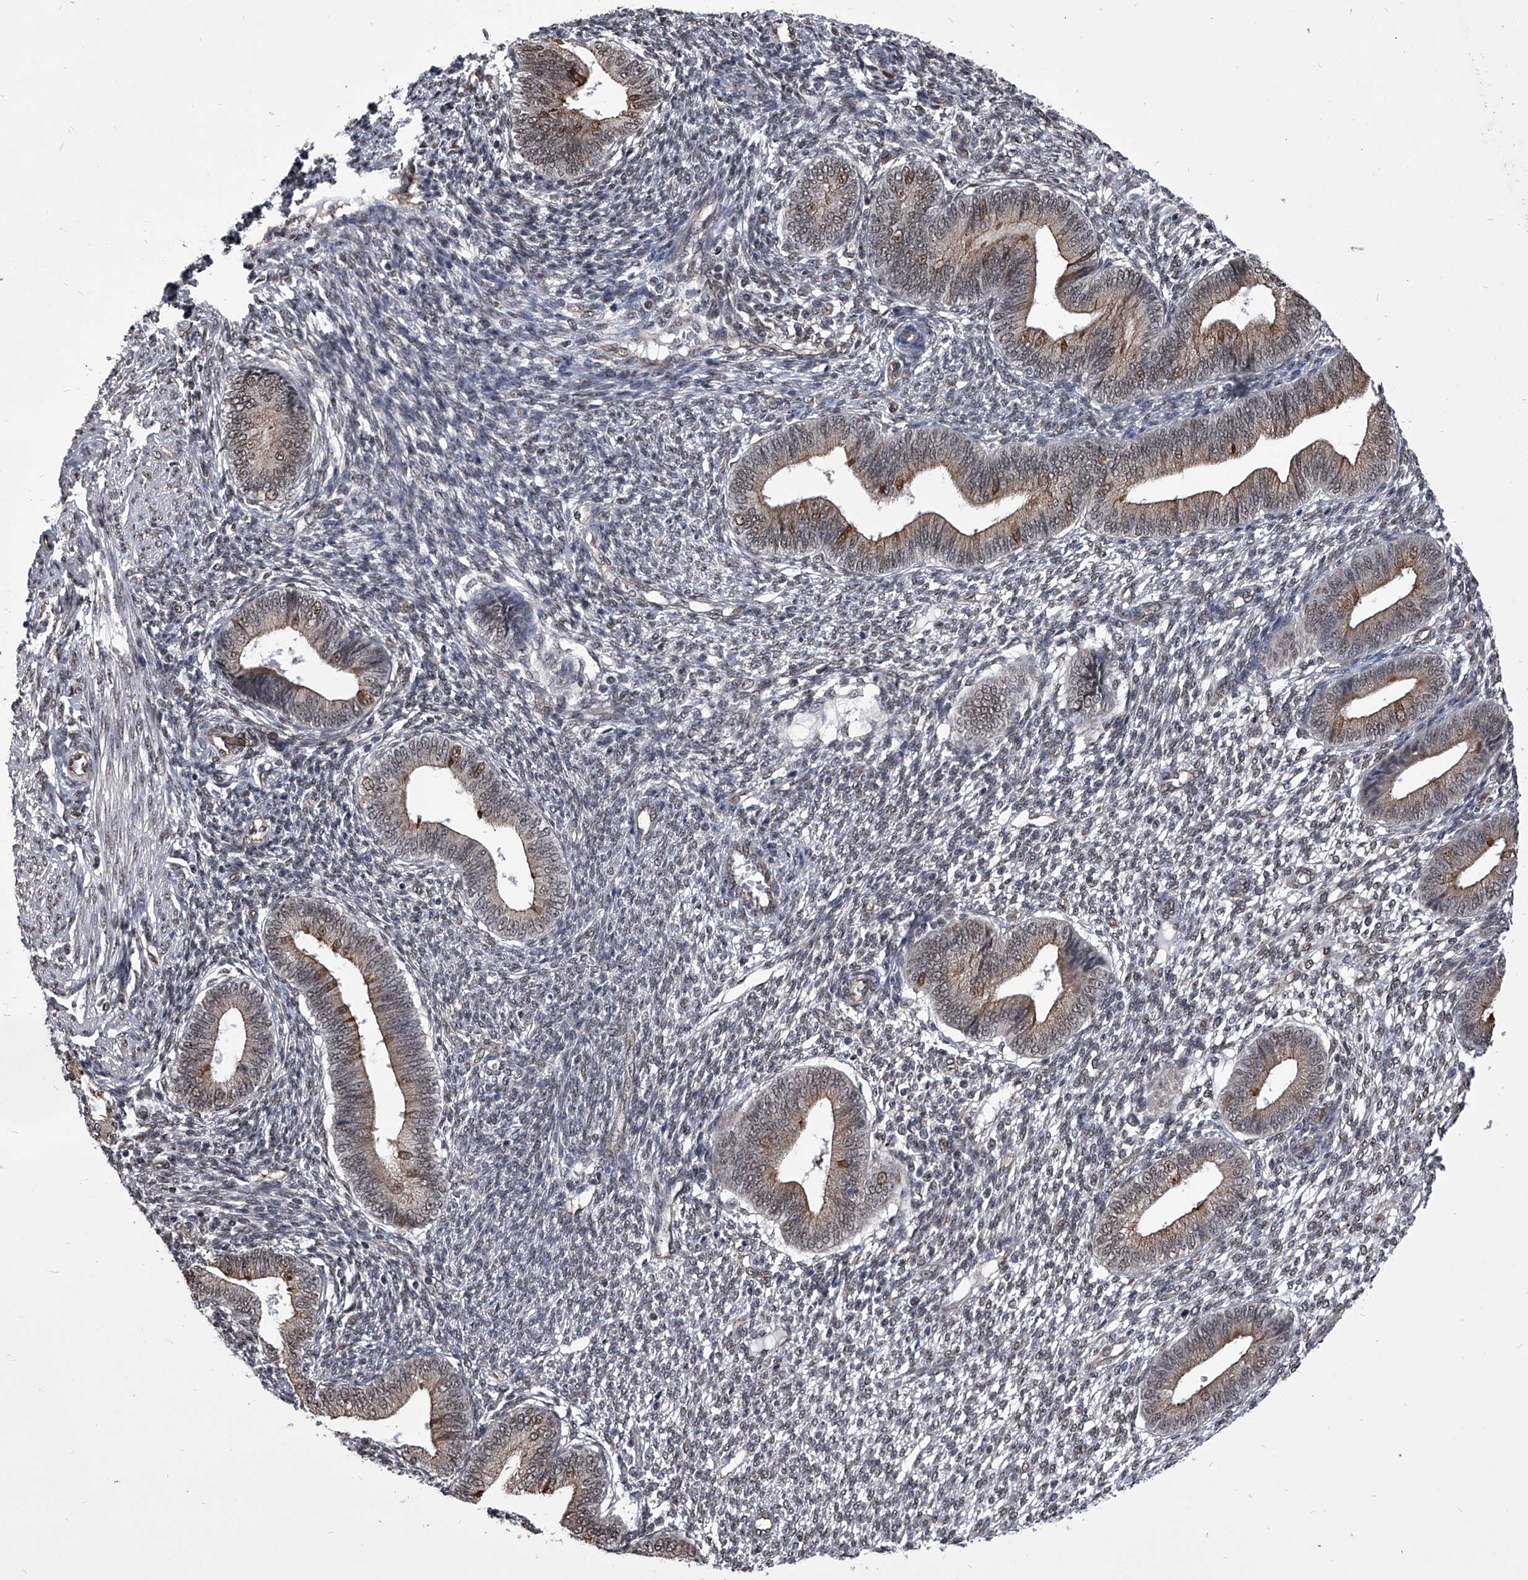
{"staining": {"intensity": "weak", "quantity": "<25%", "location": "nuclear"}, "tissue": "endometrium", "cell_type": "Cells in endometrial stroma", "image_type": "normal", "snomed": [{"axis": "morphology", "description": "Normal tissue, NOS"}, {"axis": "topography", "description": "Endometrium"}], "caption": "Immunohistochemistry (IHC) image of unremarkable endometrium: human endometrium stained with DAB (3,3'-diaminobenzidine) reveals no significant protein positivity in cells in endometrial stroma.", "gene": "ZNF76", "patient": {"sex": "female", "age": 46}}